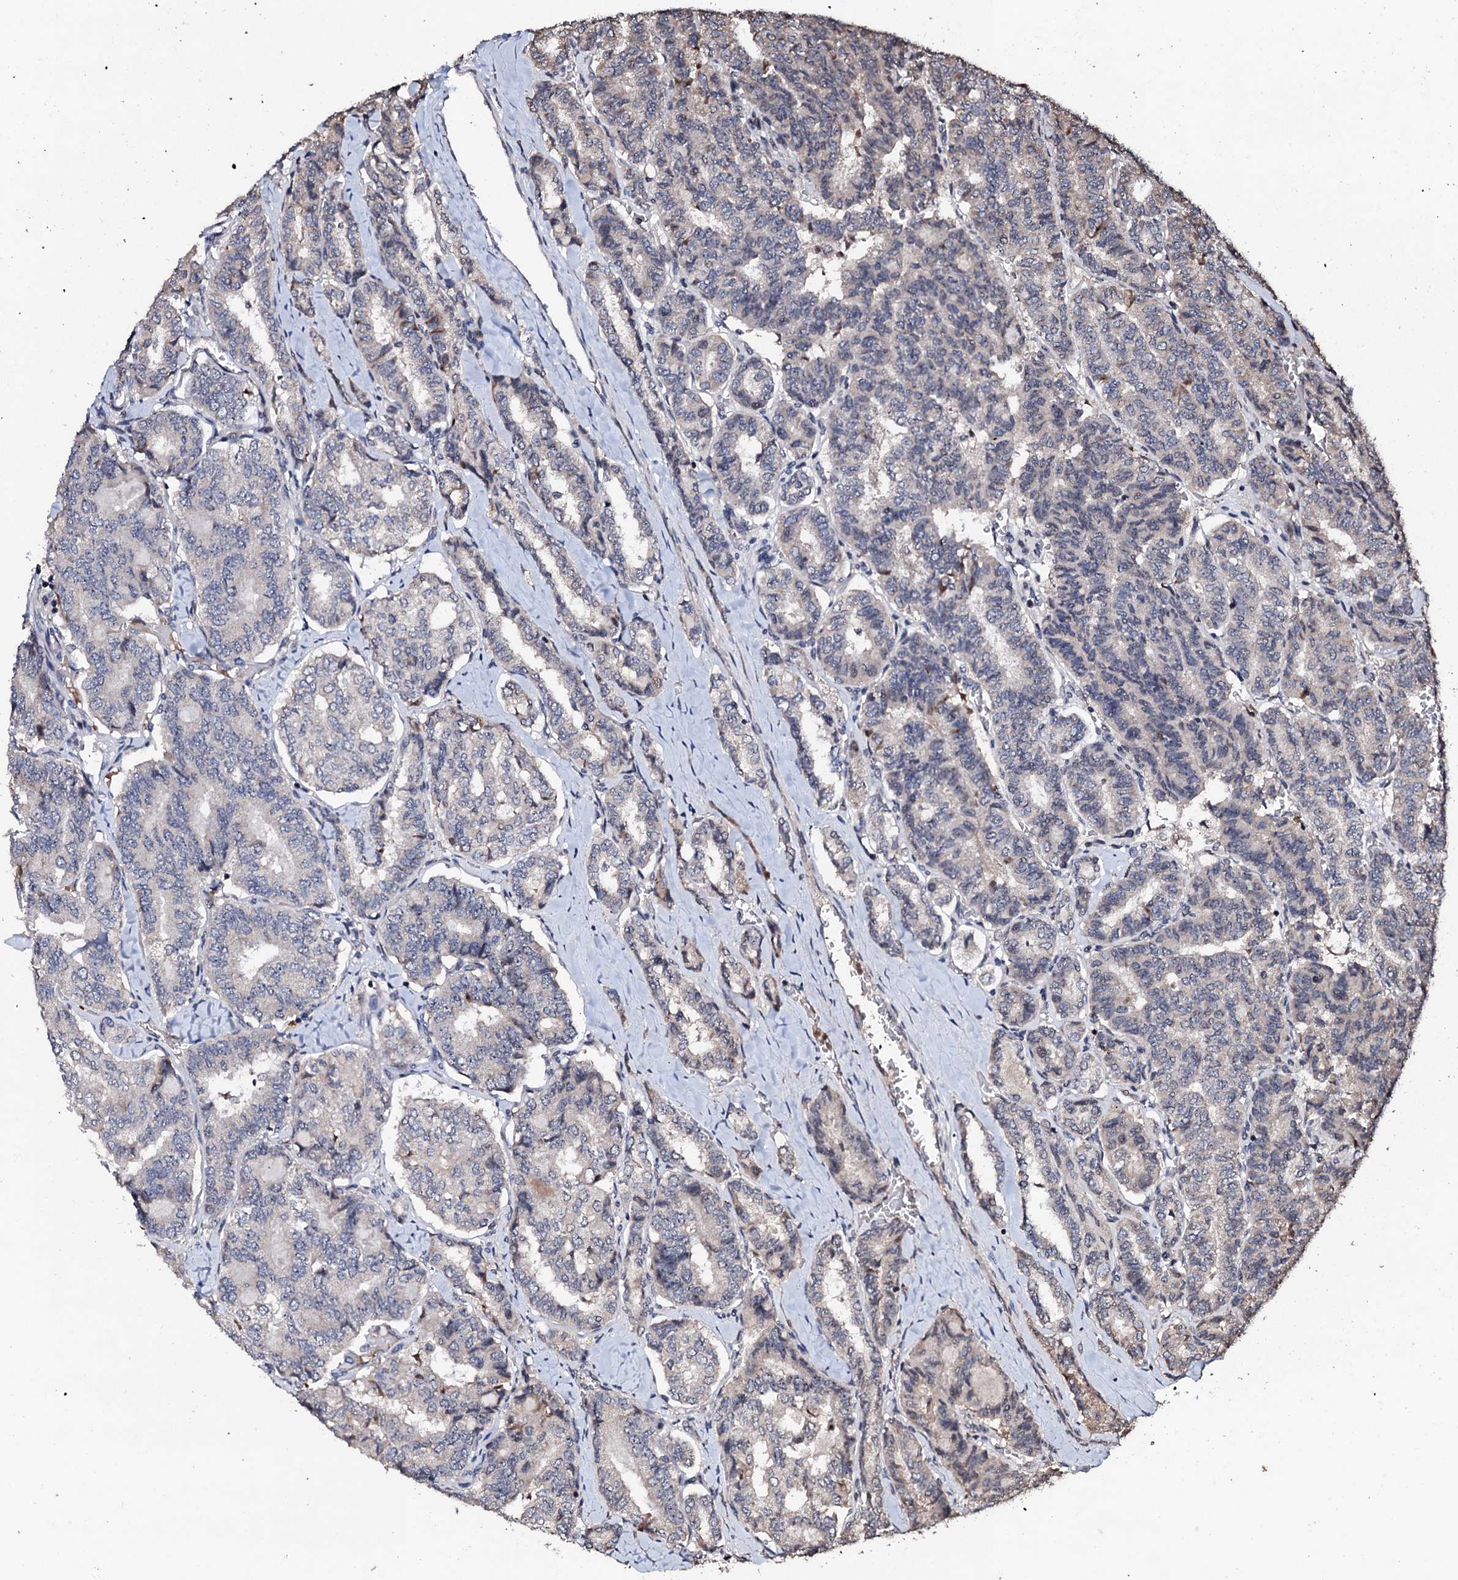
{"staining": {"intensity": "negative", "quantity": "none", "location": "none"}, "tissue": "thyroid cancer", "cell_type": "Tumor cells", "image_type": "cancer", "snomed": [{"axis": "morphology", "description": "Papillary adenocarcinoma, NOS"}, {"axis": "topography", "description": "Thyroid gland"}], "caption": "This is an immunohistochemistry micrograph of thyroid papillary adenocarcinoma. There is no staining in tumor cells.", "gene": "SUPT7L", "patient": {"sex": "female", "age": 35}}